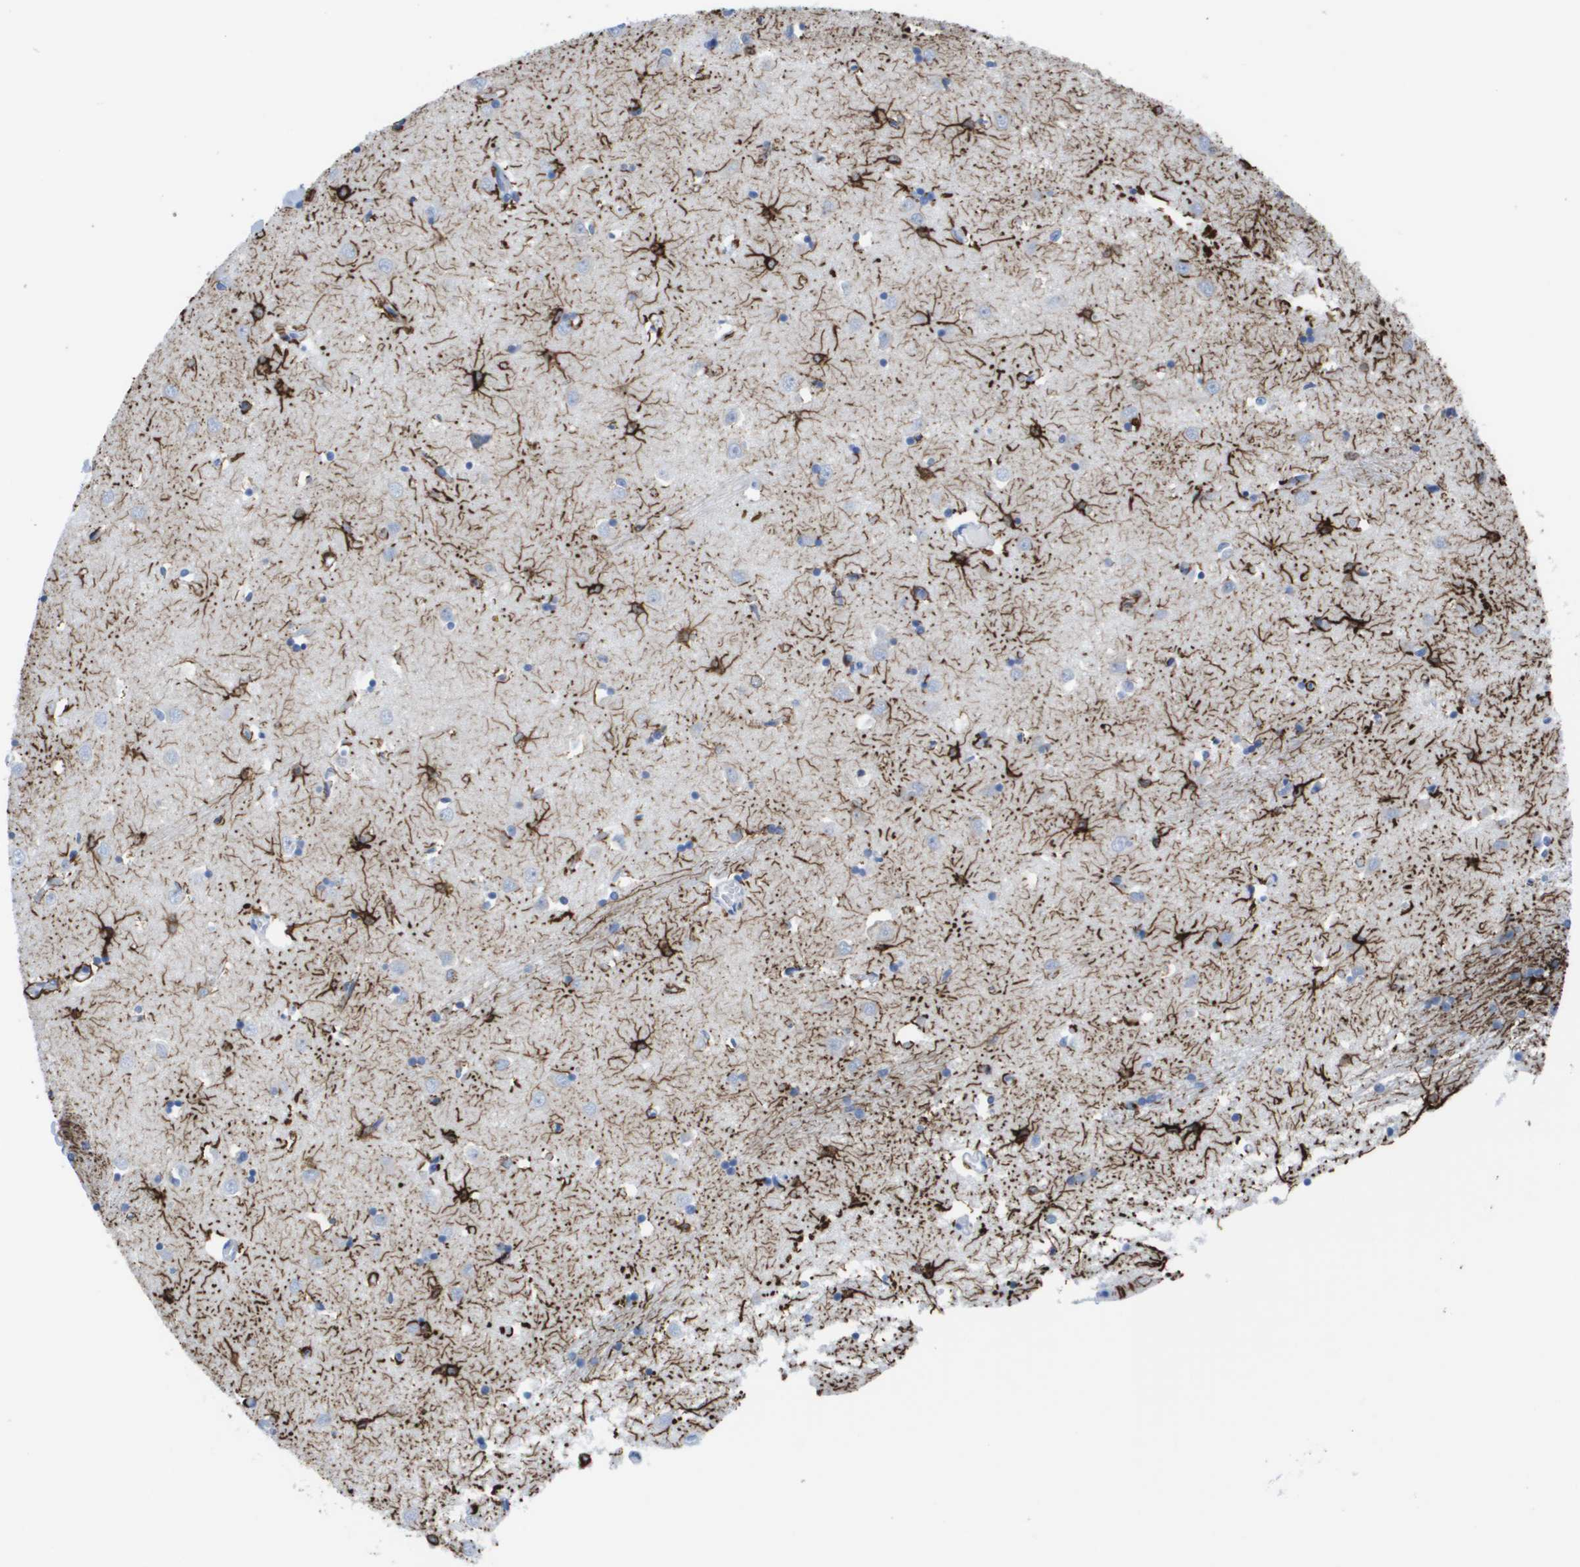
{"staining": {"intensity": "strong", "quantity": "<25%", "location": "cytoplasmic/membranous"}, "tissue": "caudate", "cell_type": "Glial cells", "image_type": "normal", "snomed": [{"axis": "morphology", "description": "Normal tissue, NOS"}, {"axis": "topography", "description": "Lateral ventricle wall"}], "caption": "Strong cytoplasmic/membranous staining is present in about <25% of glial cells in benign caudate.", "gene": "KCNA3", "patient": {"sex": "female", "age": 19}}